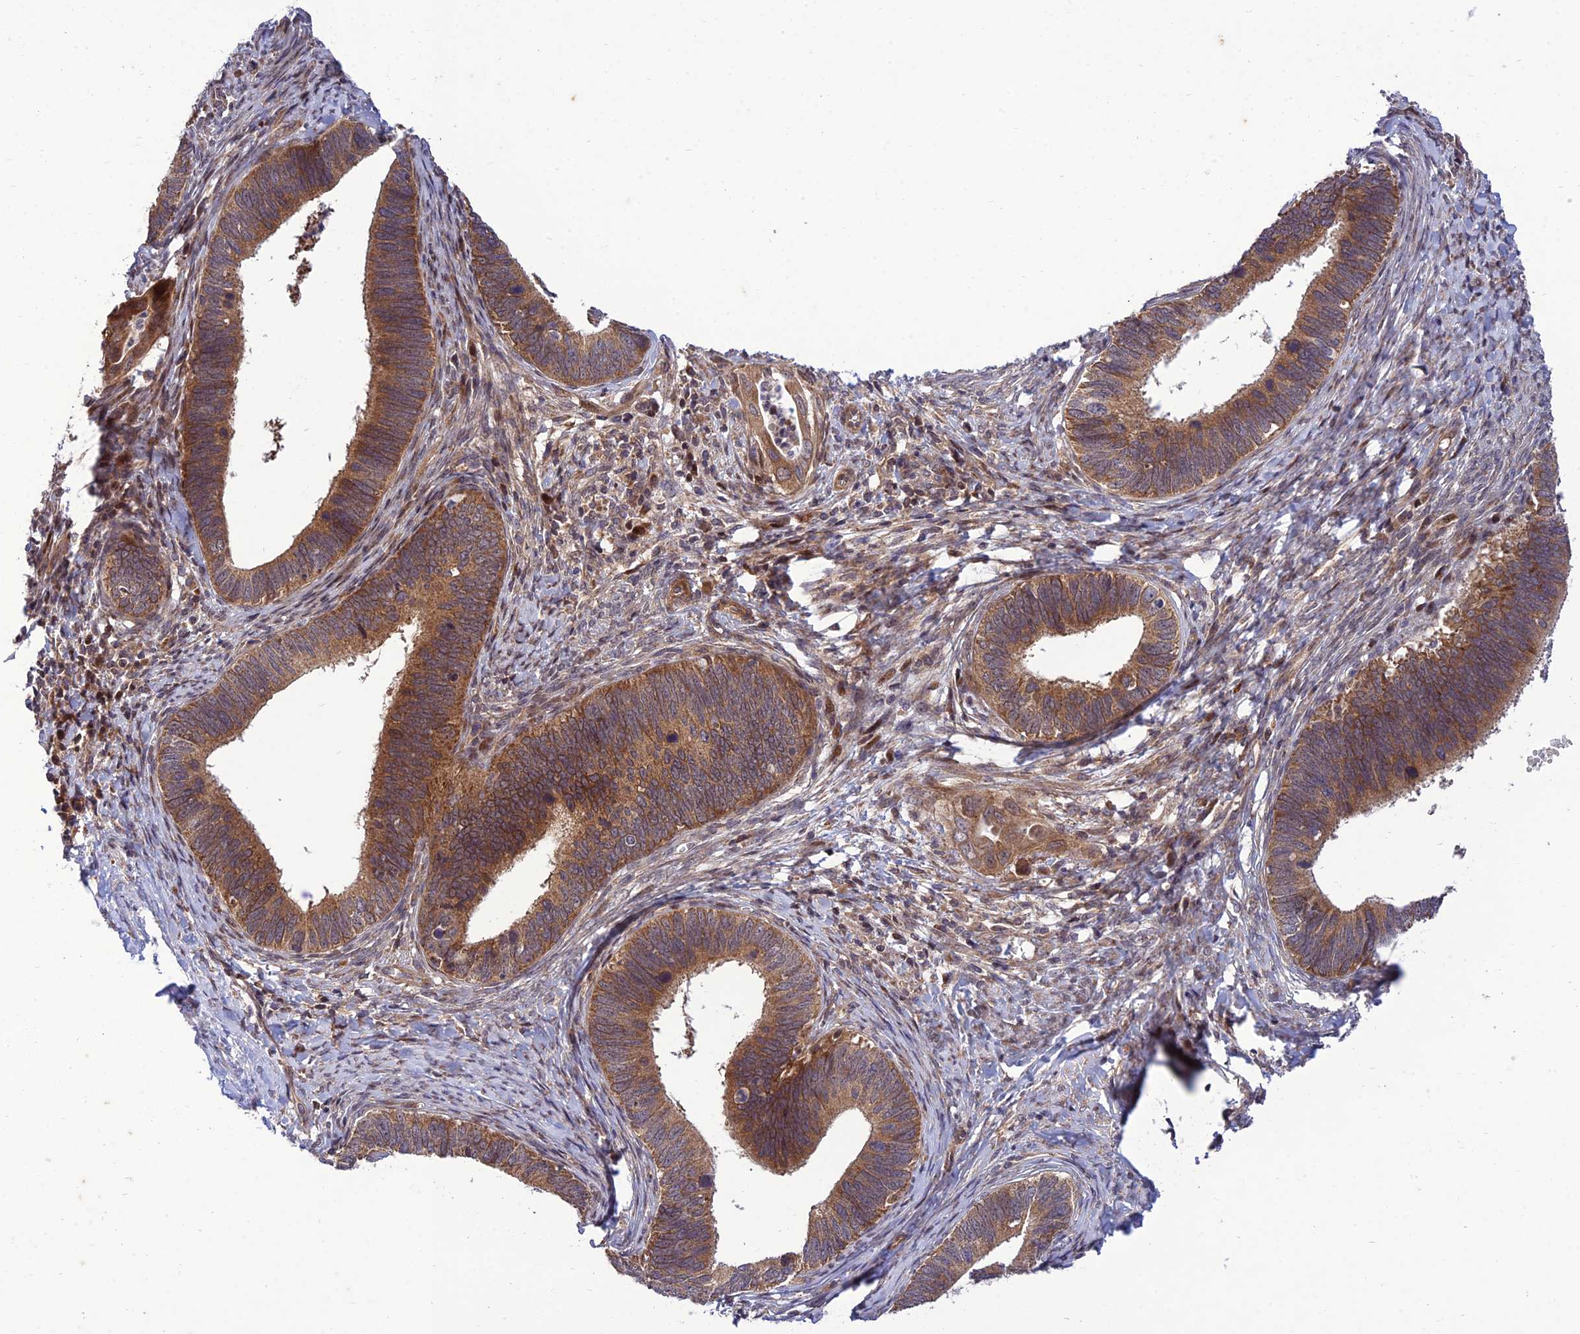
{"staining": {"intensity": "moderate", "quantity": ">75%", "location": "cytoplasmic/membranous"}, "tissue": "cervical cancer", "cell_type": "Tumor cells", "image_type": "cancer", "snomed": [{"axis": "morphology", "description": "Adenocarcinoma, NOS"}, {"axis": "topography", "description": "Cervix"}], "caption": "Immunohistochemical staining of cervical adenocarcinoma shows moderate cytoplasmic/membranous protein positivity in about >75% of tumor cells.", "gene": "PLEKHG2", "patient": {"sex": "female", "age": 42}}